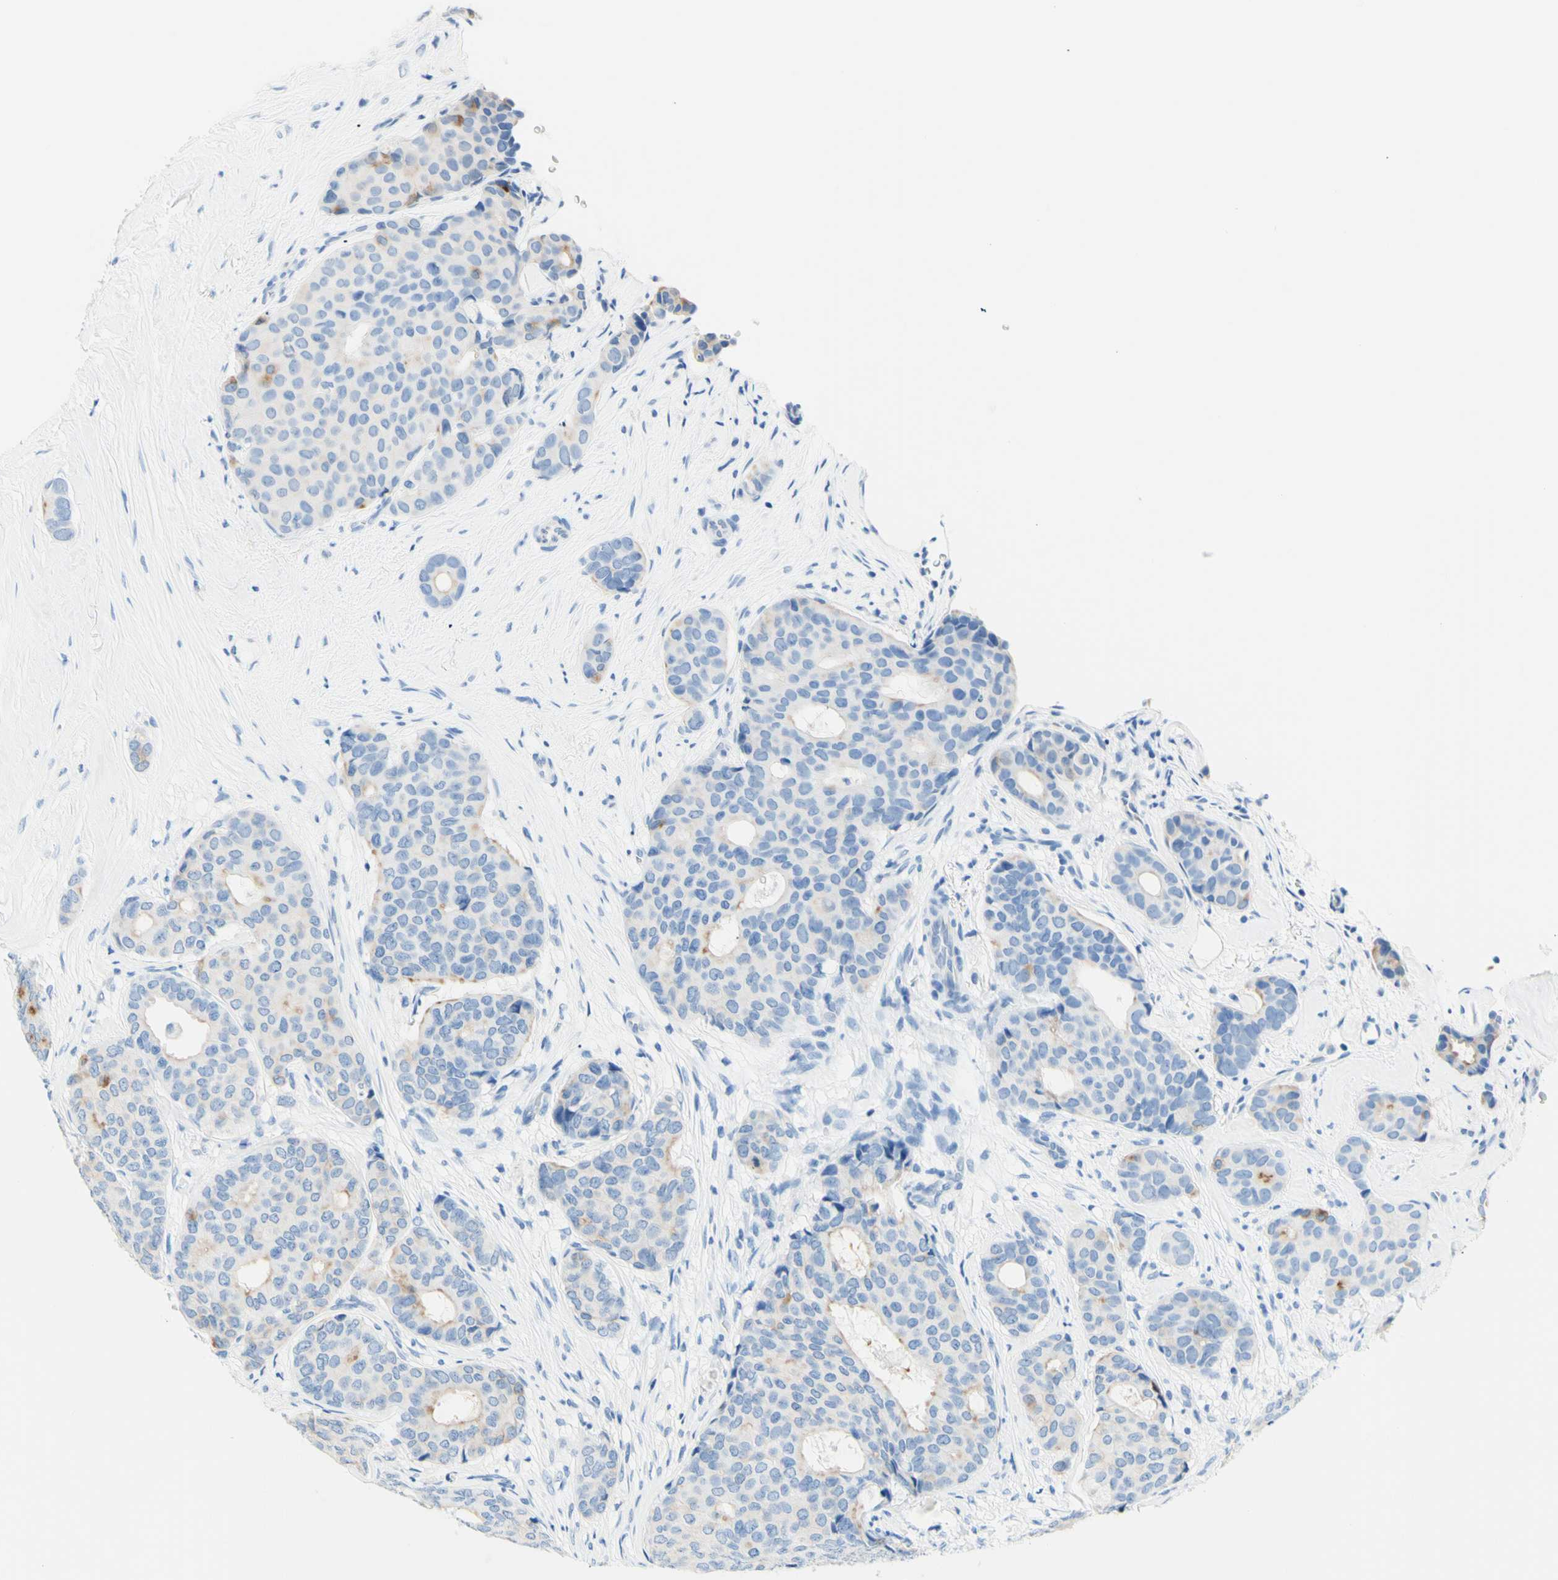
{"staining": {"intensity": "negative", "quantity": "none", "location": "none"}, "tissue": "breast cancer", "cell_type": "Tumor cells", "image_type": "cancer", "snomed": [{"axis": "morphology", "description": "Duct carcinoma"}, {"axis": "topography", "description": "Breast"}], "caption": "Immunohistochemical staining of human infiltrating ductal carcinoma (breast) reveals no significant positivity in tumor cells.", "gene": "HPCA", "patient": {"sex": "female", "age": 75}}